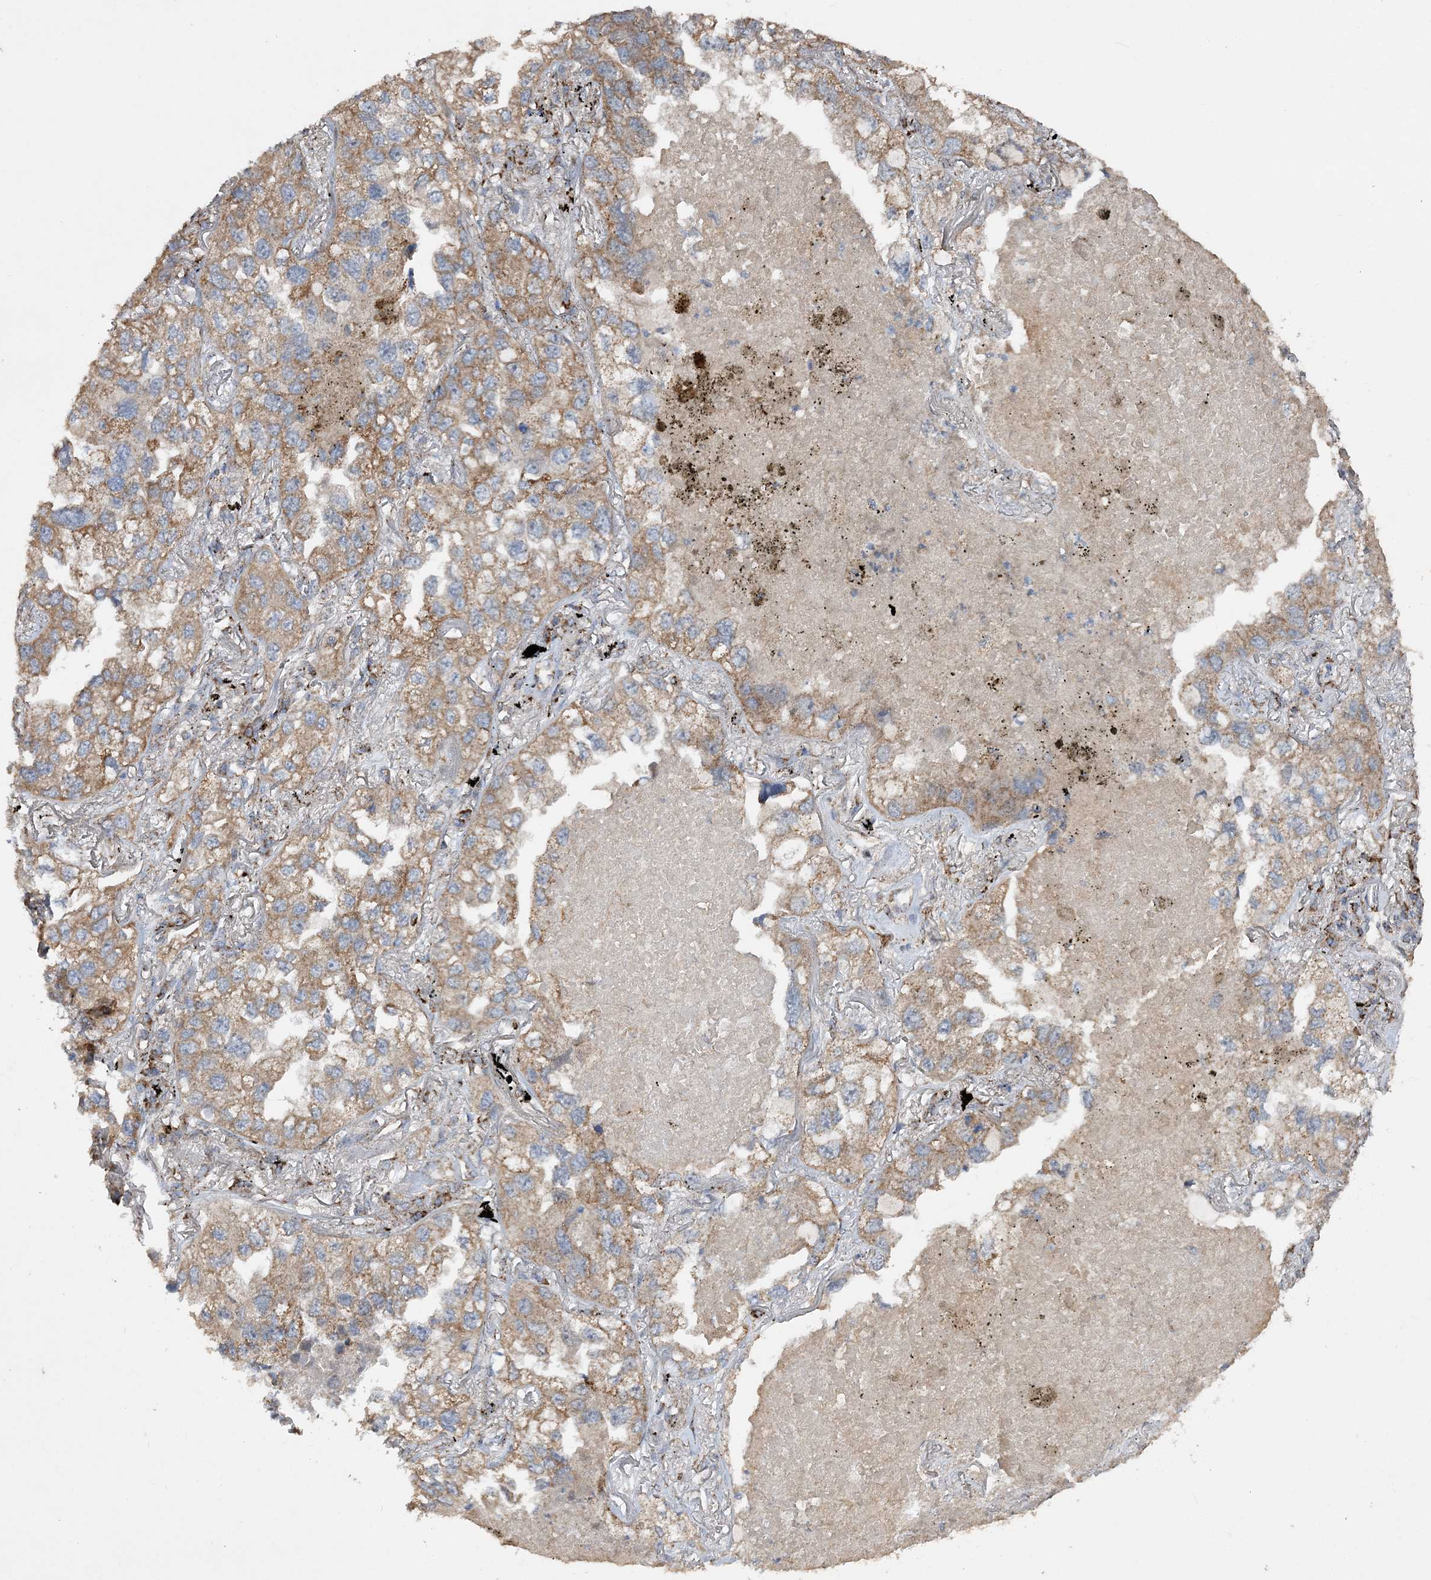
{"staining": {"intensity": "moderate", "quantity": ">75%", "location": "cytoplasmic/membranous"}, "tissue": "lung cancer", "cell_type": "Tumor cells", "image_type": "cancer", "snomed": [{"axis": "morphology", "description": "Adenocarcinoma, NOS"}, {"axis": "topography", "description": "Lung"}], "caption": "High-magnification brightfield microscopy of adenocarcinoma (lung) stained with DAB (brown) and counterstained with hematoxylin (blue). tumor cells exhibit moderate cytoplasmic/membranous positivity is appreciated in approximately>75% of cells. Nuclei are stained in blue.", "gene": "POC5", "patient": {"sex": "male", "age": 65}}